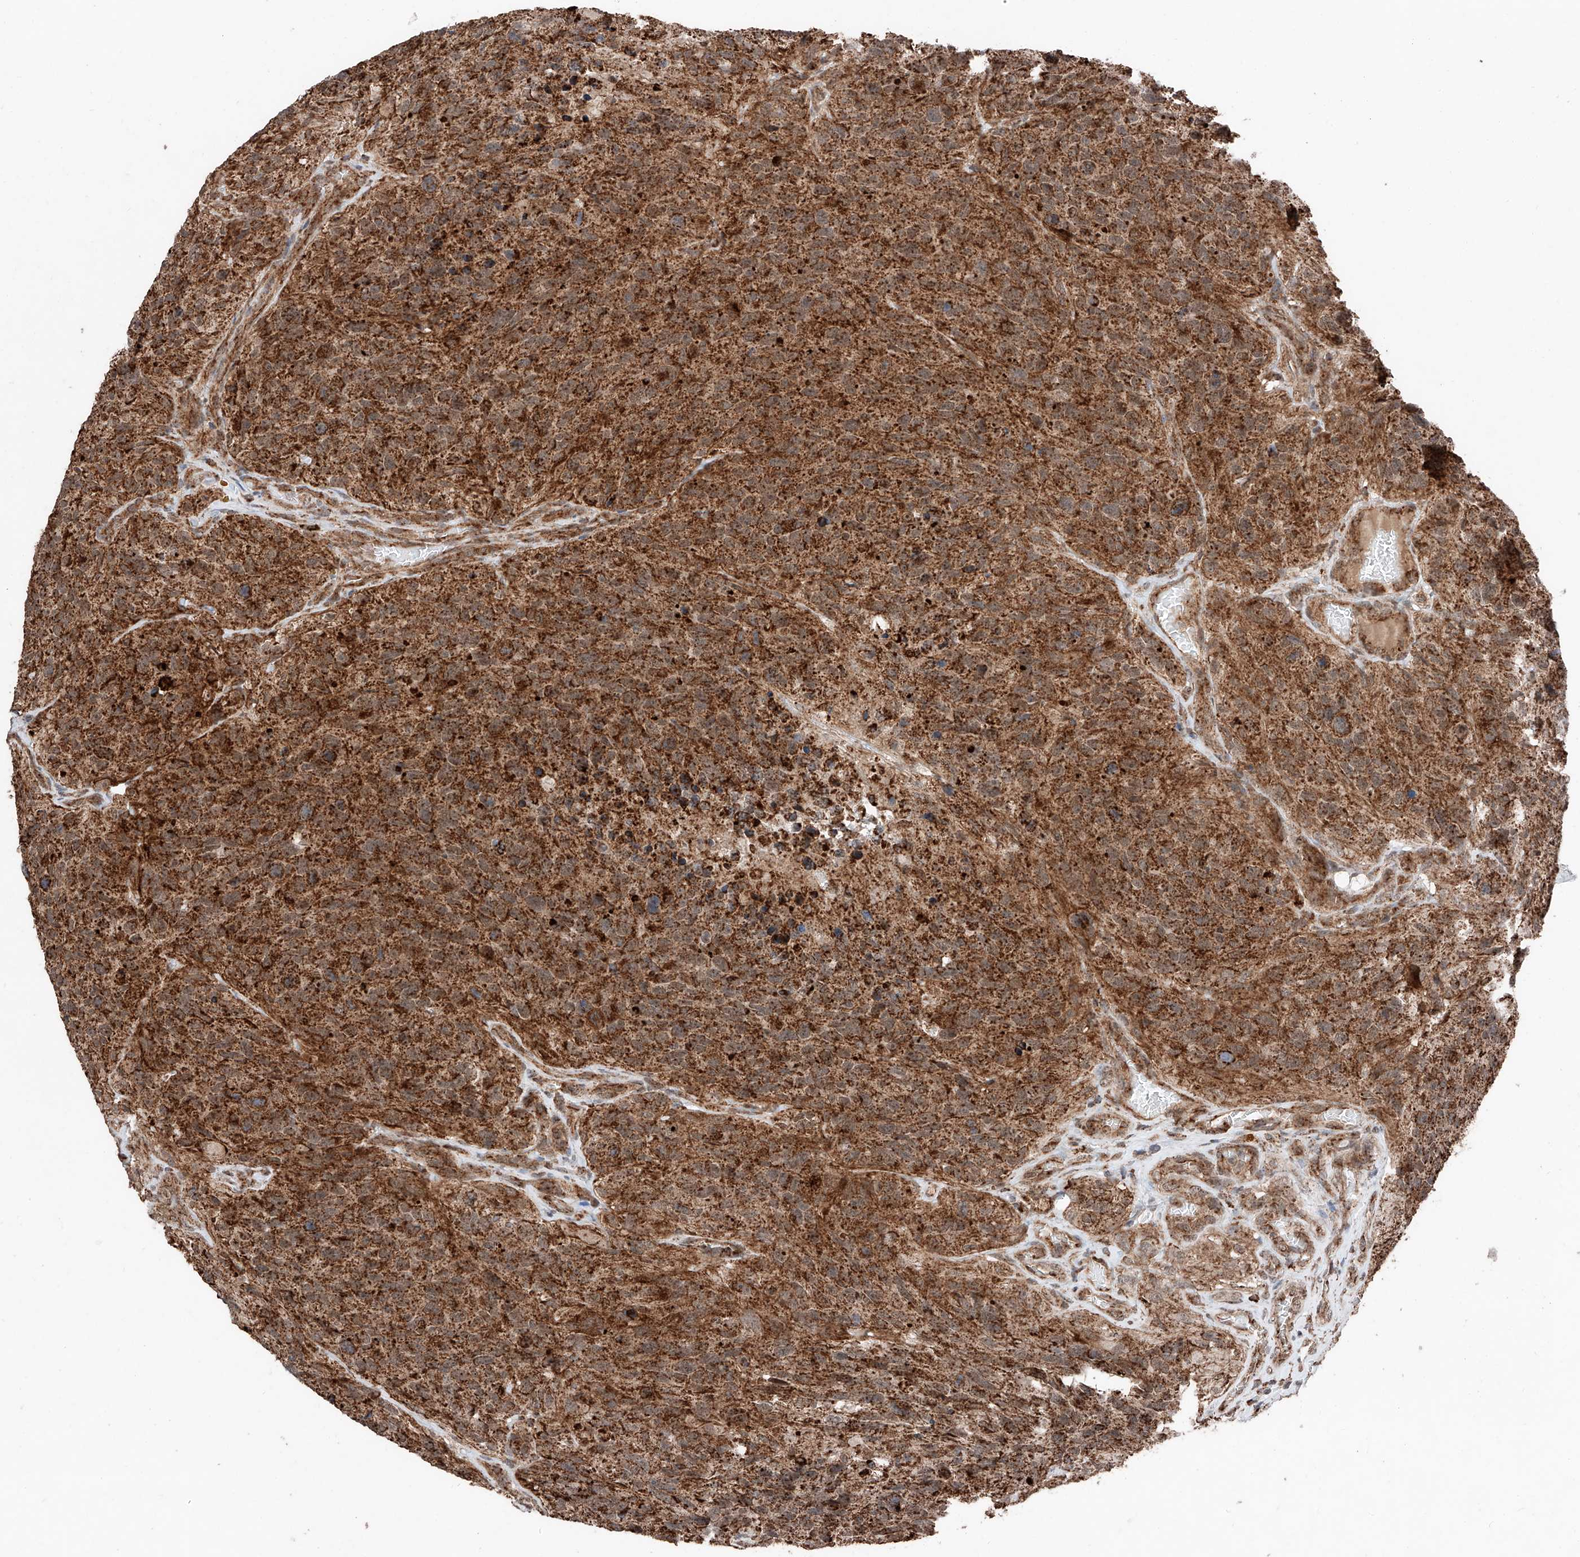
{"staining": {"intensity": "strong", "quantity": ">75%", "location": "cytoplasmic/membranous"}, "tissue": "glioma", "cell_type": "Tumor cells", "image_type": "cancer", "snomed": [{"axis": "morphology", "description": "Glioma, malignant, High grade"}, {"axis": "topography", "description": "Brain"}], "caption": "Brown immunohistochemical staining in human malignant glioma (high-grade) displays strong cytoplasmic/membranous staining in approximately >75% of tumor cells. (DAB (3,3'-diaminobenzidine) = brown stain, brightfield microscopy at high magnification).", "gene": "ZSCAN29", "patient": {"sex": "male", "age": 69}}